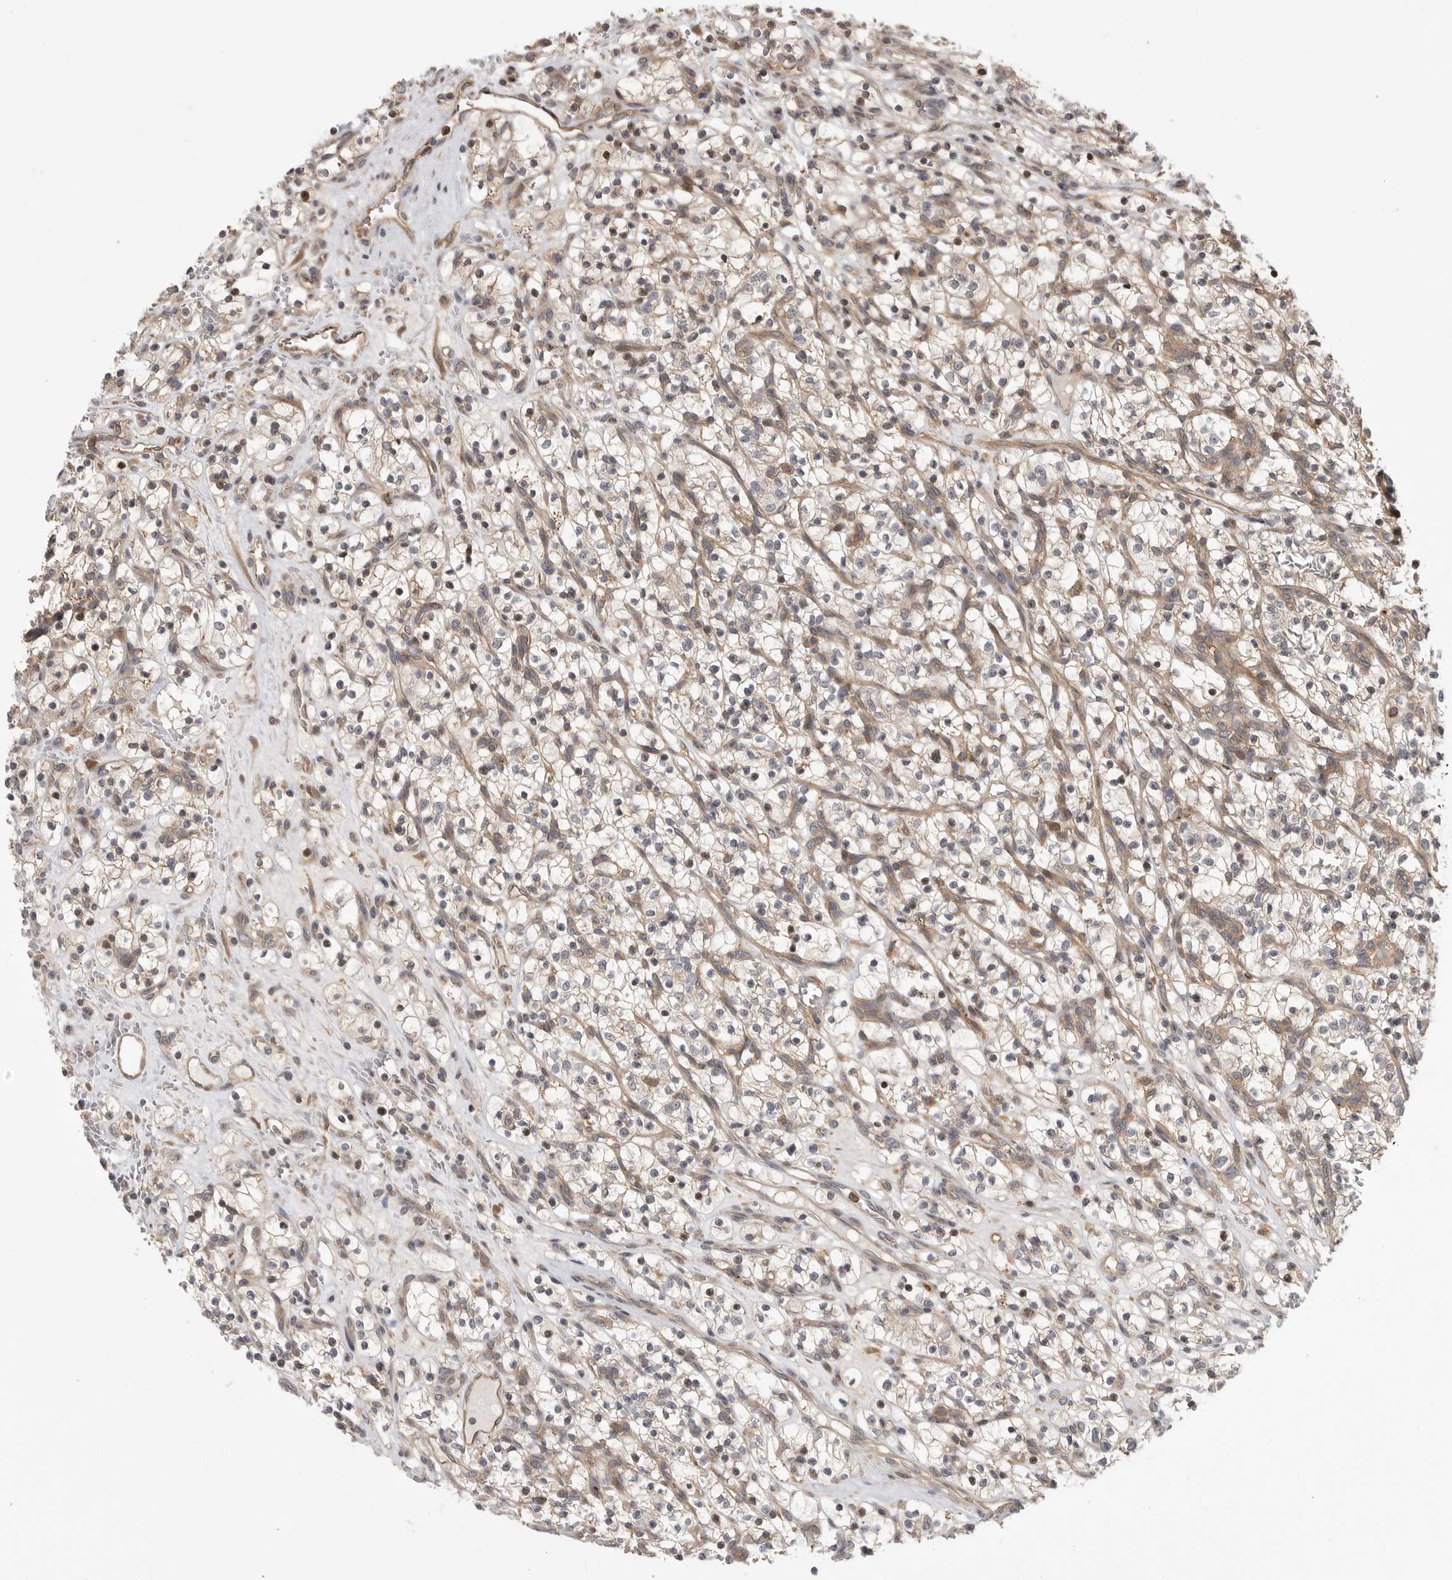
{"staining": {"intensity": "negative", "quantity": "none", "location": "none"}, "tissue": "renal cancer", "cell_type": "Tumor cells", "image_type": "cancer", "snomed": [{"axis": "morphology", "description": "Adenocarcinoma, NOS"}, {"axis": "topography", "description": "Kidney"}], "caption": "Tumor cells show no significant positivity in renal adenocarcinoma.", "gene": "OXR1", "patient": {"sex": "female", "age": 57}}